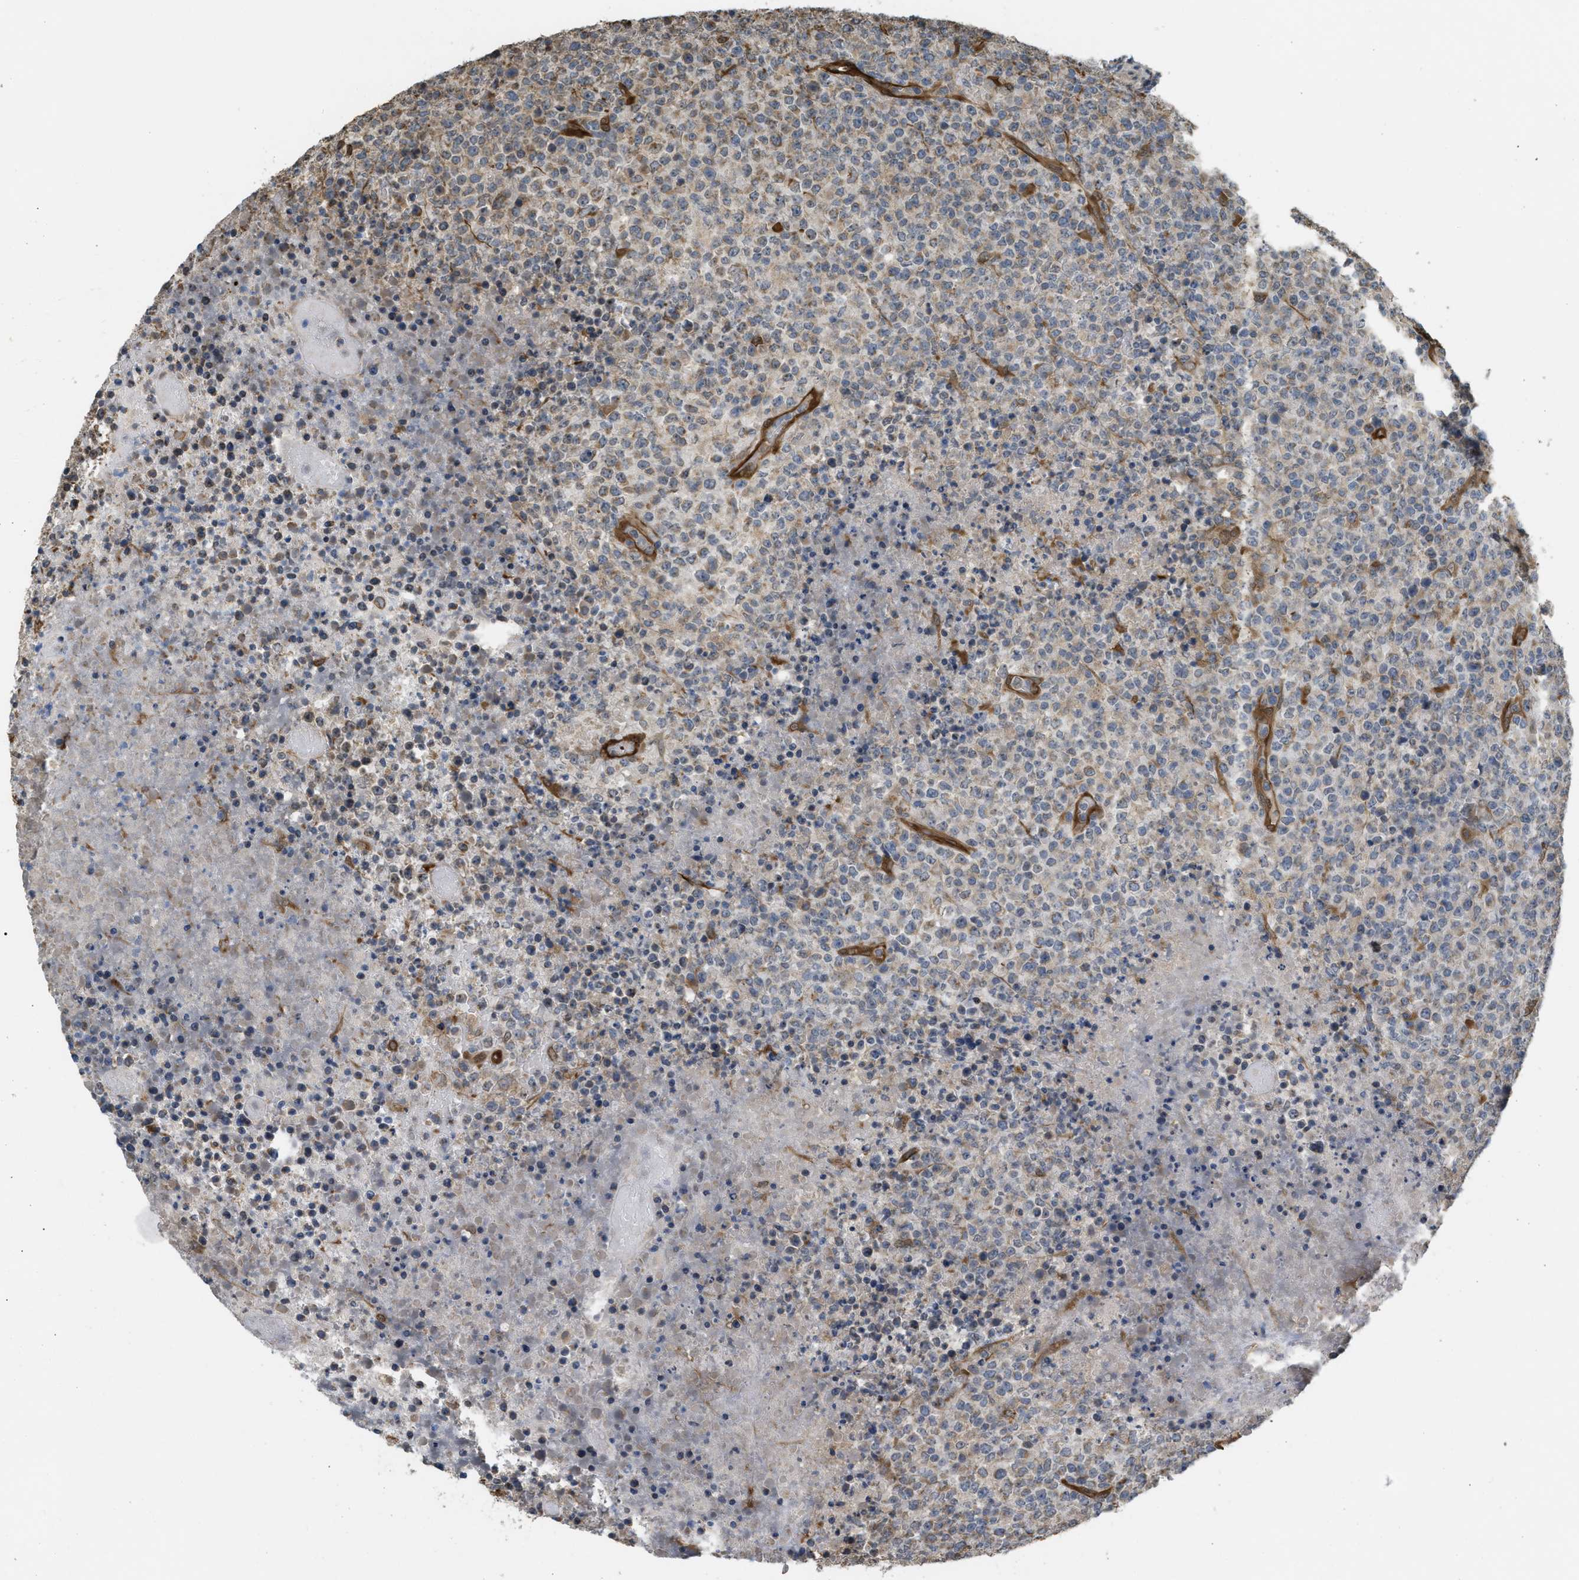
{"staining": {"intensity": "negative", "quantity": "none", "location": "none"}, "tissue": "lymphoma", "cell_type": "Tumor cells", "image_type": "cancer", "snomed": [{"axis": "morphology", "description": "Malignant lymphoma, non-Hodgkin's type, High grade"}, {"axis": "topography", "description": "Lymph node"}], "caption": "High magnification brightfield microscopy of high-grade malignant lymphoma, non-Hodgkin's type stained with DAB (3,3'-diaminobenzidine) (brown) and counterstained with hematoxylin (blue): tumor cells show no significant staining.", "gene": "BAG3", "patient": {"sex": "male", "age": 13}}